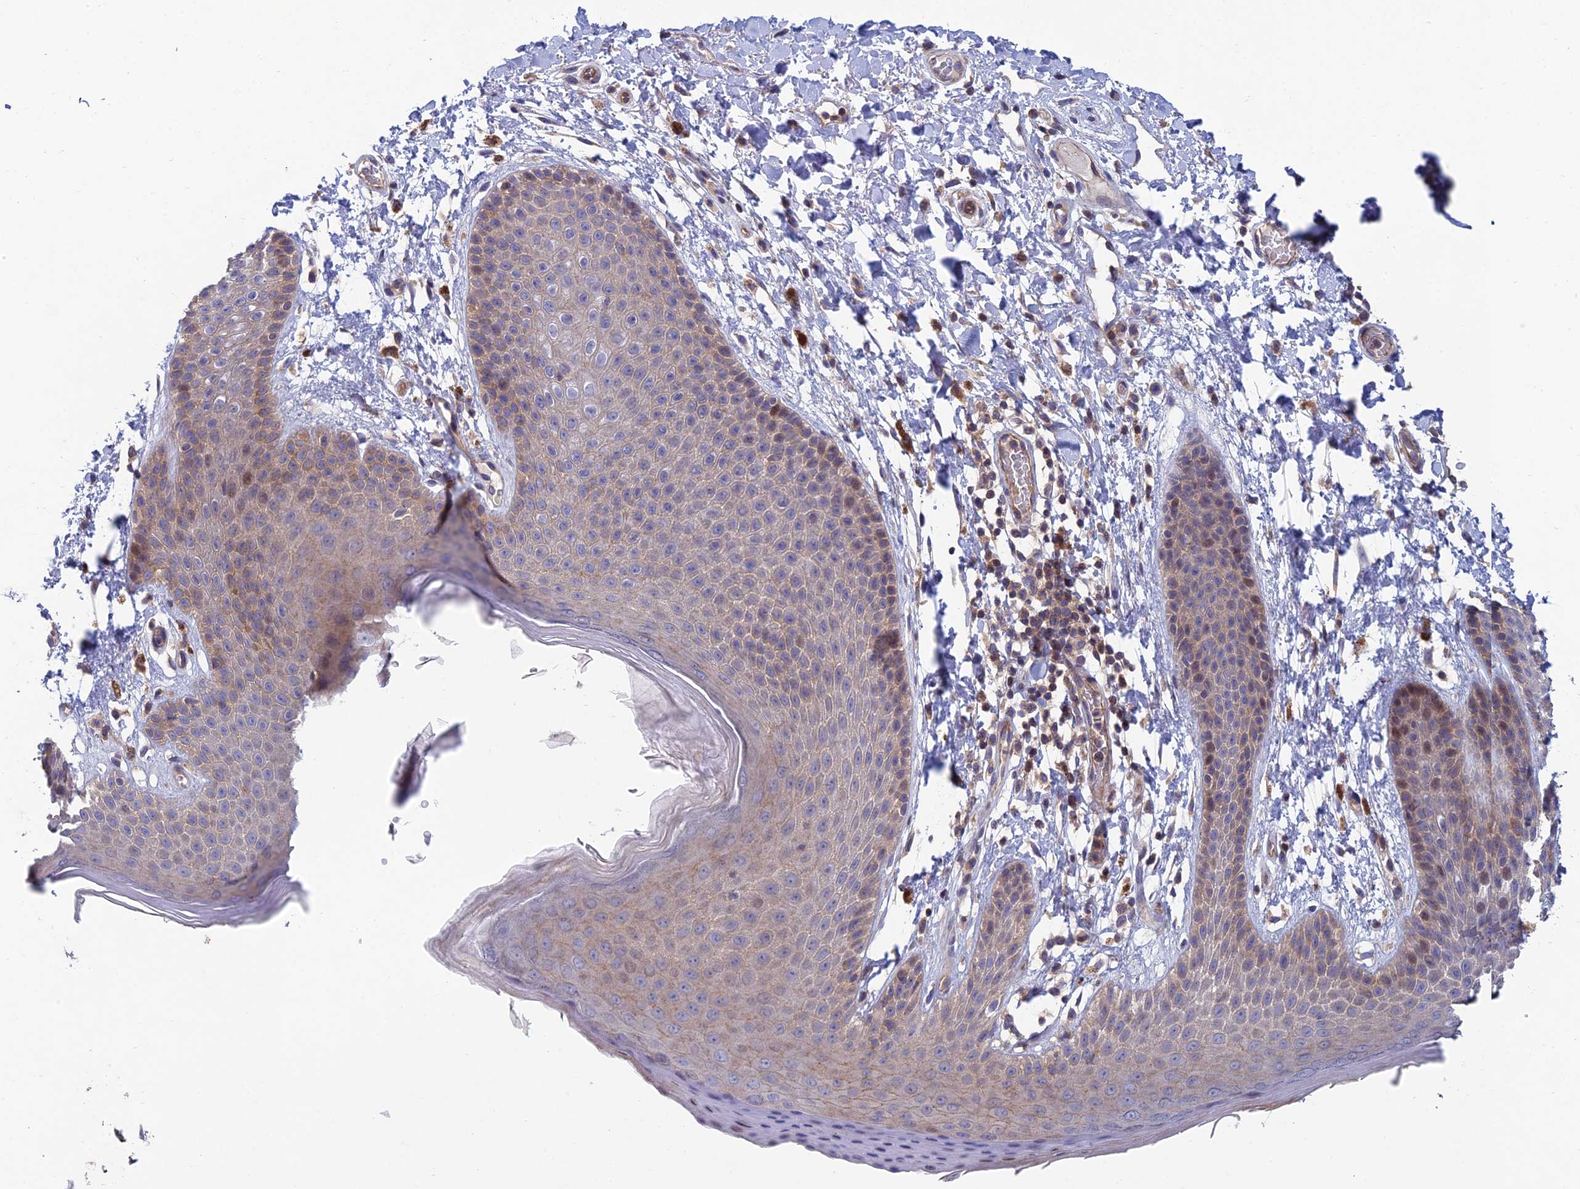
{"staining": {"intensity": "moderate", "quantity": "<25%", "location": "nuclear"}, "tissue": "skin", "cell_type": "Epidermal cells", "image_type": "normal", "snomed": [{"axis": "morphology", "description": "Normal tissue, NOS"}, {"axis": "topography", "description": "Anal"}], "caption": "Immunohistochemical staining of normal human skin shows low levels of moderate nuclear expression in approximately <25% of epidermal cells.", "gene": "USP37", "patient": {"sex": "male", "age": 74}}